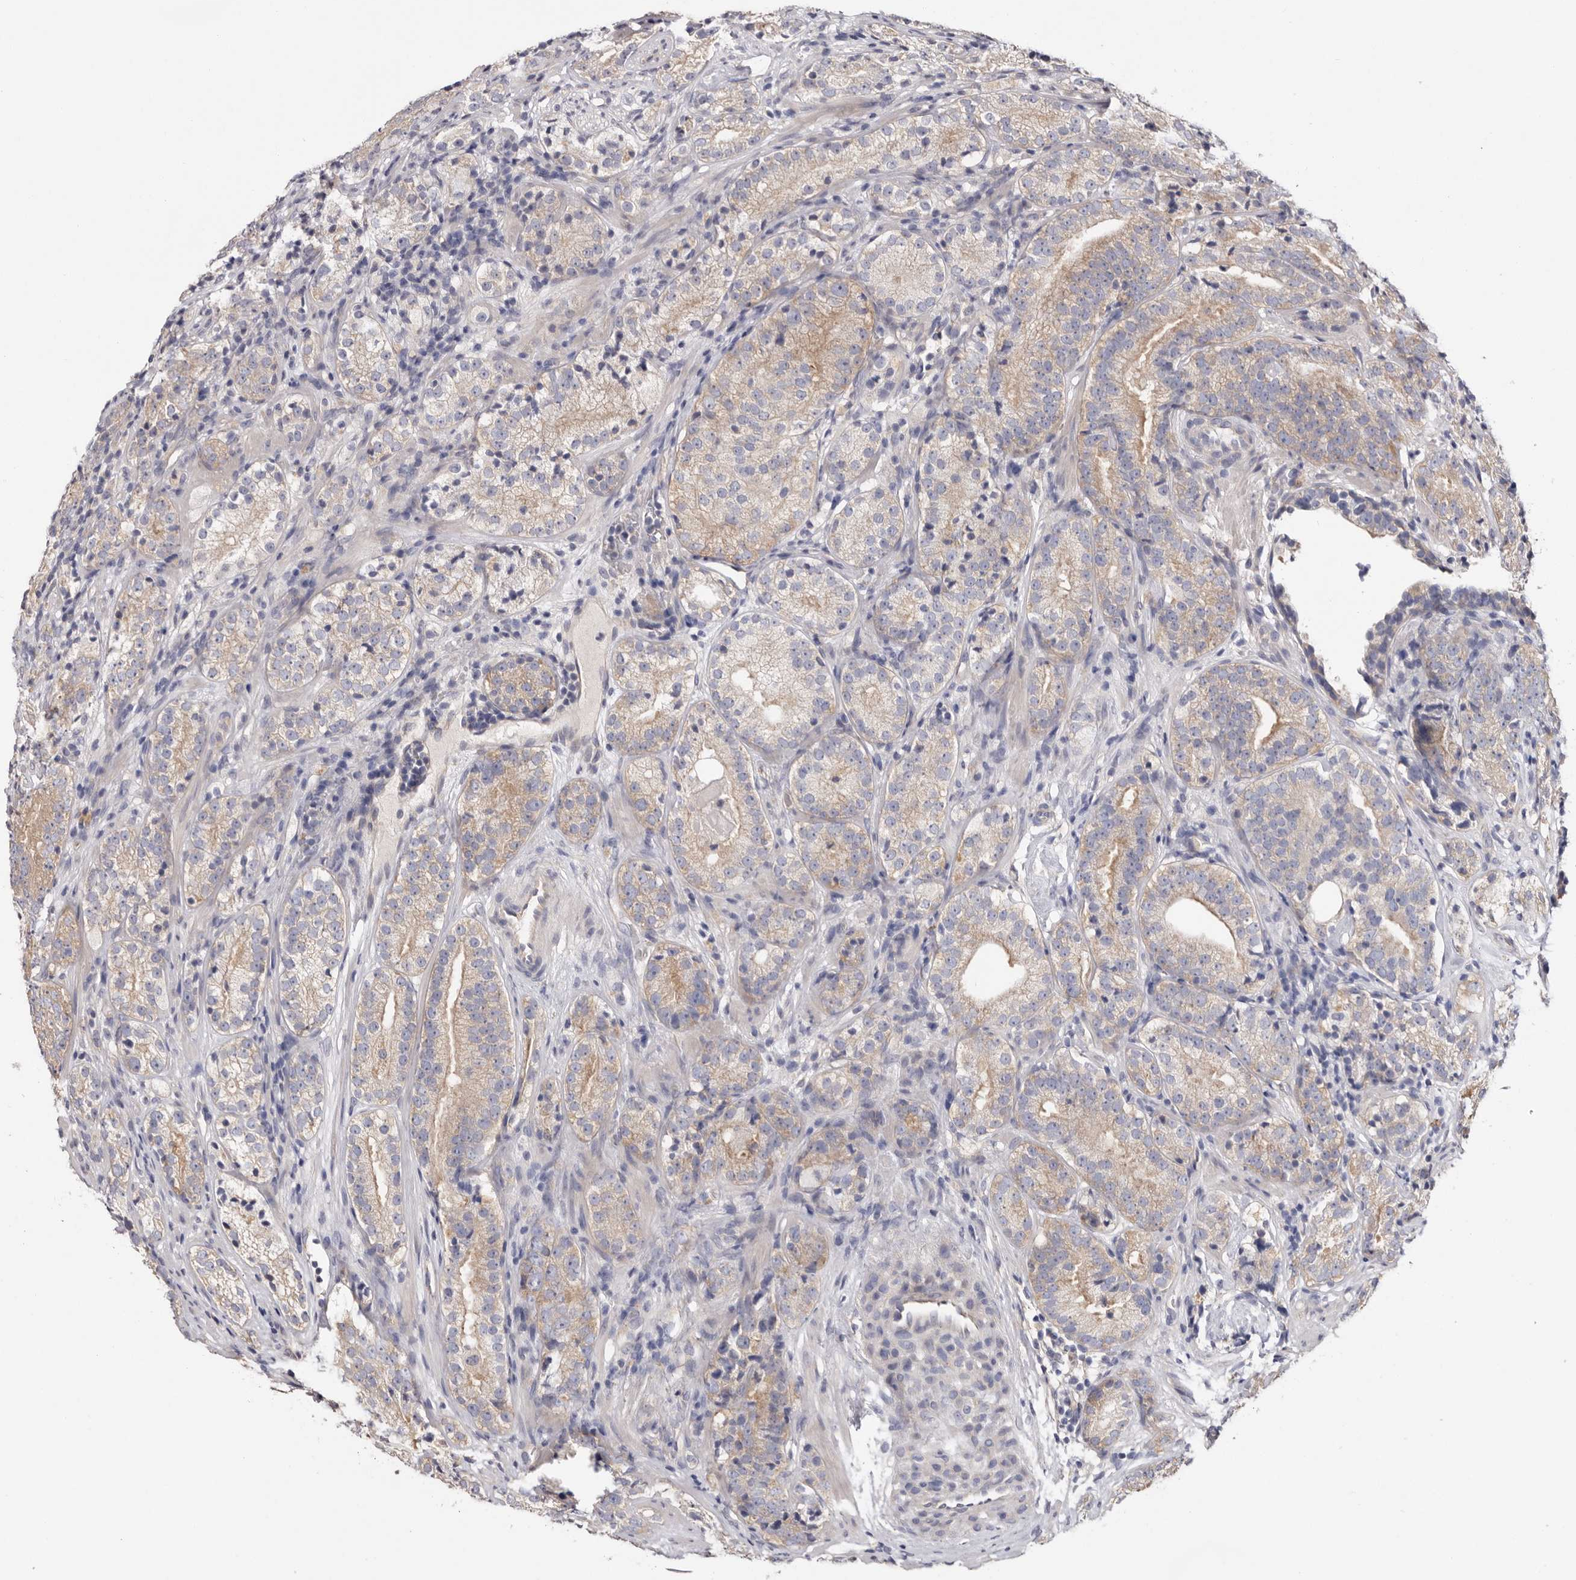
{"staining": {"intensity": "moderate", "quantity": "25%-75%", "location": "cytoplasmic/membranous"}, "tissue": "prostate cancer", "cell_type": "Tumor cells", "image_type": "cancer", "snomed": [{"axis": "morphology", "description": "Adenocarcinoma, High grade"}, {"axis": "topography", "description": "Prostate"}], "caption": "Approximately 25%-75% of tumor cells in high-grade adenocarcinoma (prostate) show moderate cytoplasmic/membranous protein positivity as visualized by brown immunohistochemical staining.", "gene": "FAM167B", "patient": {"sex": "male", "age": 56}}